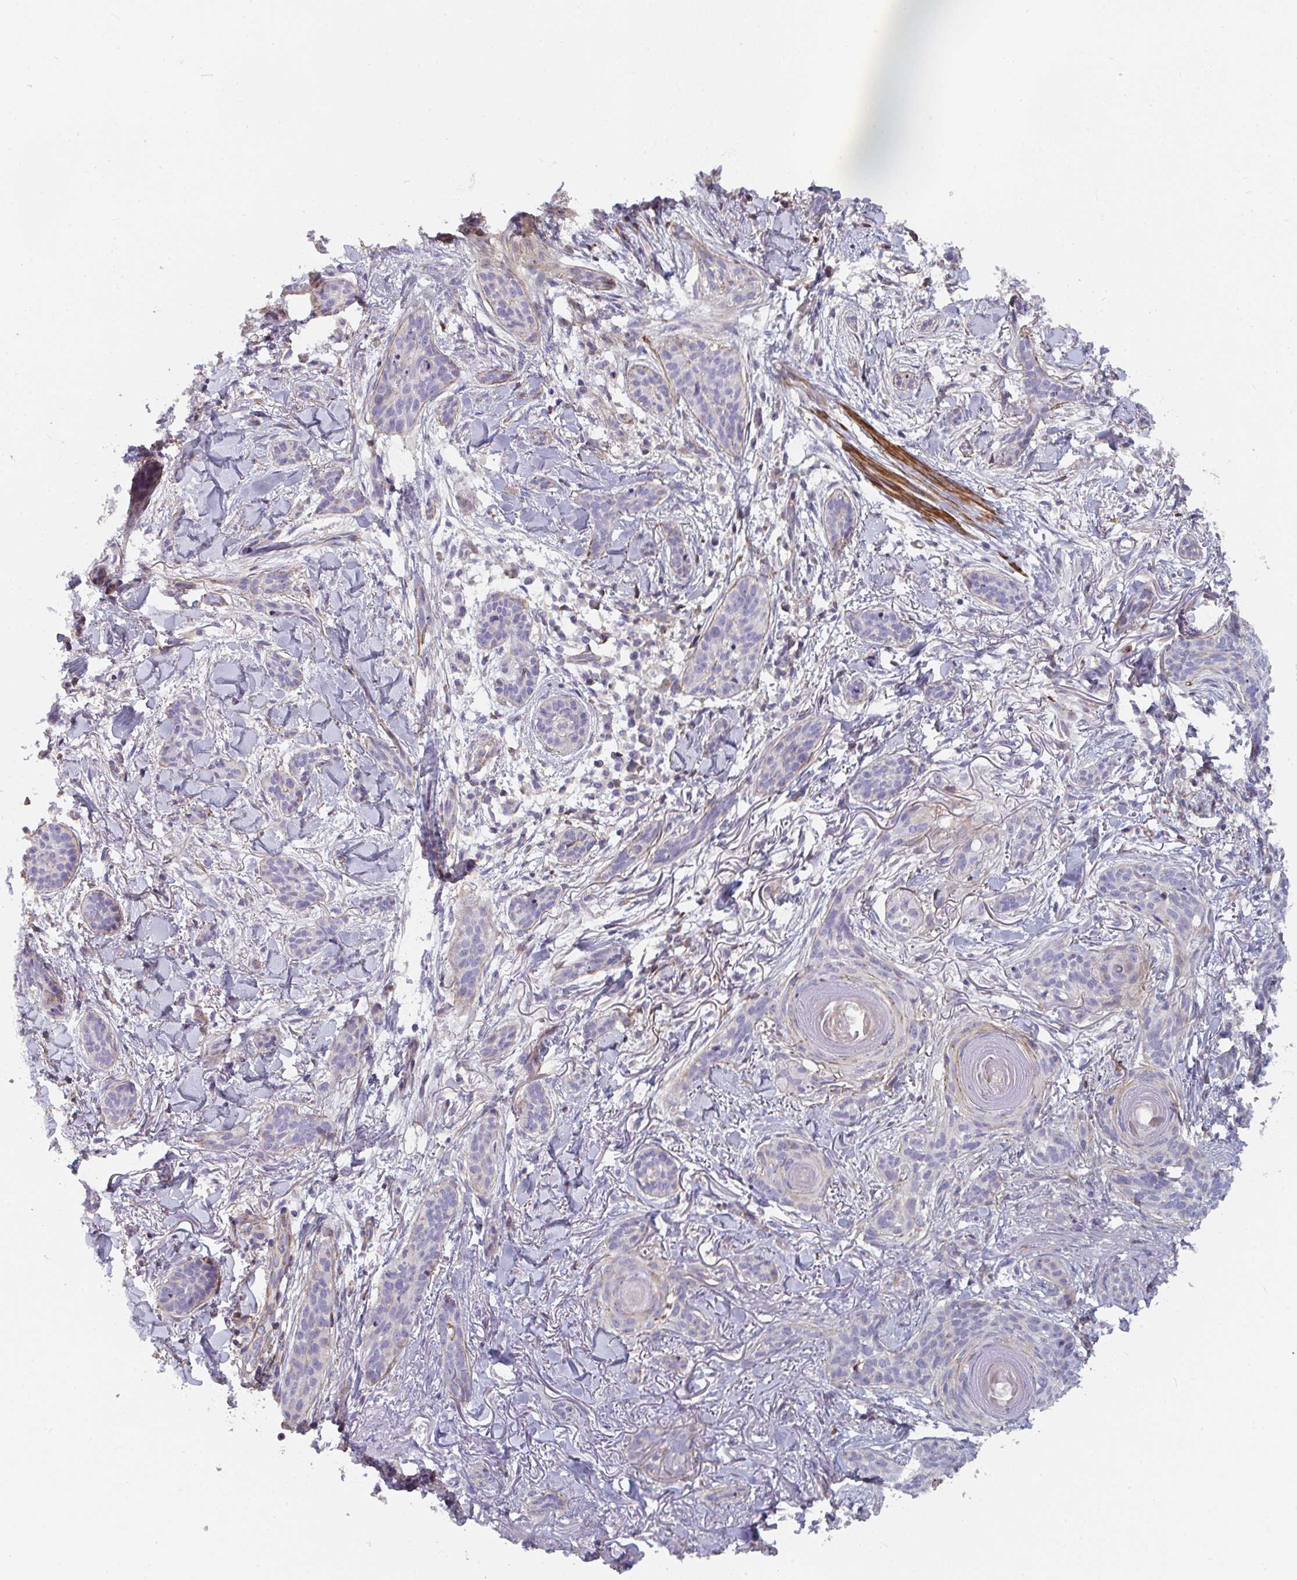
{"staining": {"intensity": "negative", "quantity": "none", "location": "none"}, "tissue": "skin cancer", "cell_type": "Tumor cells", "image_type": "cancer", "snomed": [{"axis": "morphology", "description": "Basal cell carcinoma"}, {"axis": "topography", "description": "Skin"}], "caption": "This is an immunohistochemistry (IHC) image of basal cell carcinoma (skin). There is no positivity in tumor cells.", "gene": "FZD2", "patient": {"sex": "male", "age": 52}}